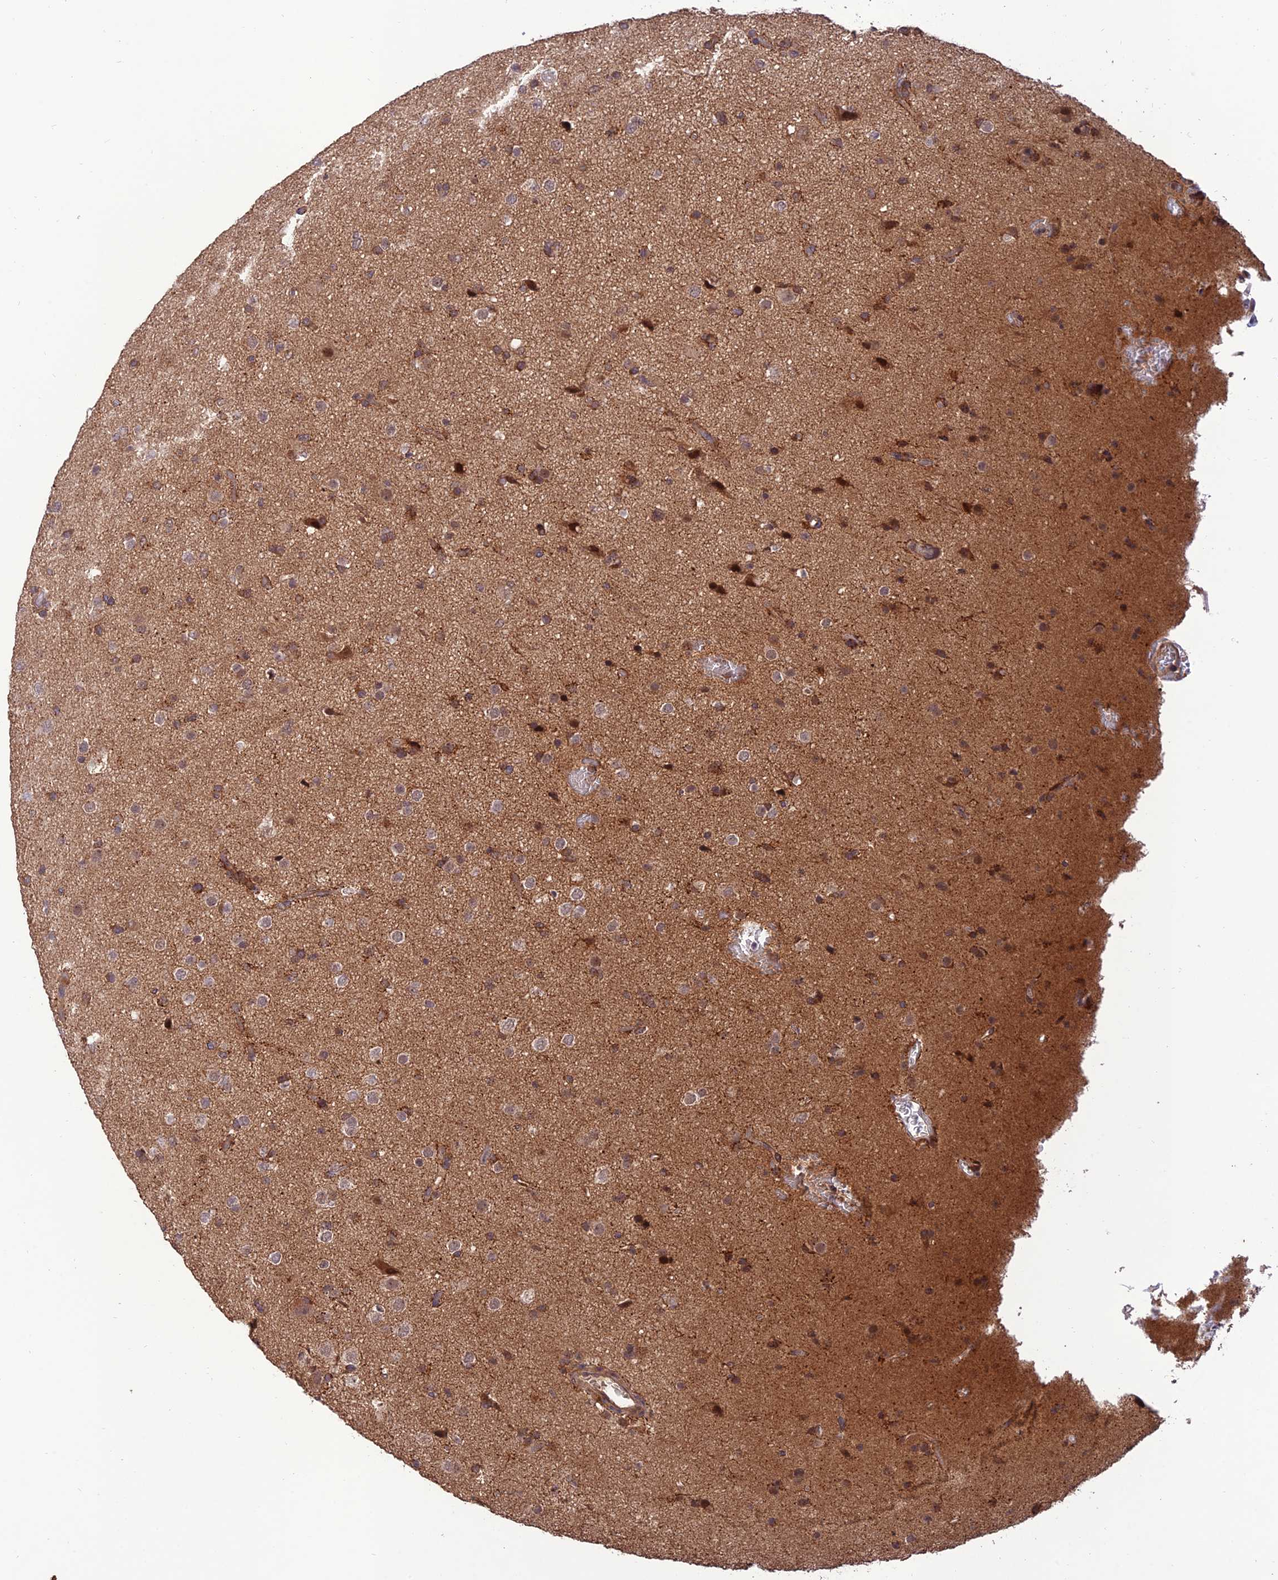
{"staining": {"intensity": "negative", "quantity": "none", "location": "none"}, "tissue": "glioma", "cell_type": "Tumor cells", "image_type": "cancer", "snomed": [{"axis": "morphology", "description": "Glioma, malignant, Low grade"}, {"axis": "topography", "description": "Brain"}], "caption": "Immunohistochemistry image of neoplastic tissue: glioma stained with DAB displays no significant protein expression in tumor cells.", "gene": "REV1", "patient": {"sex": "male", "age": 65}}